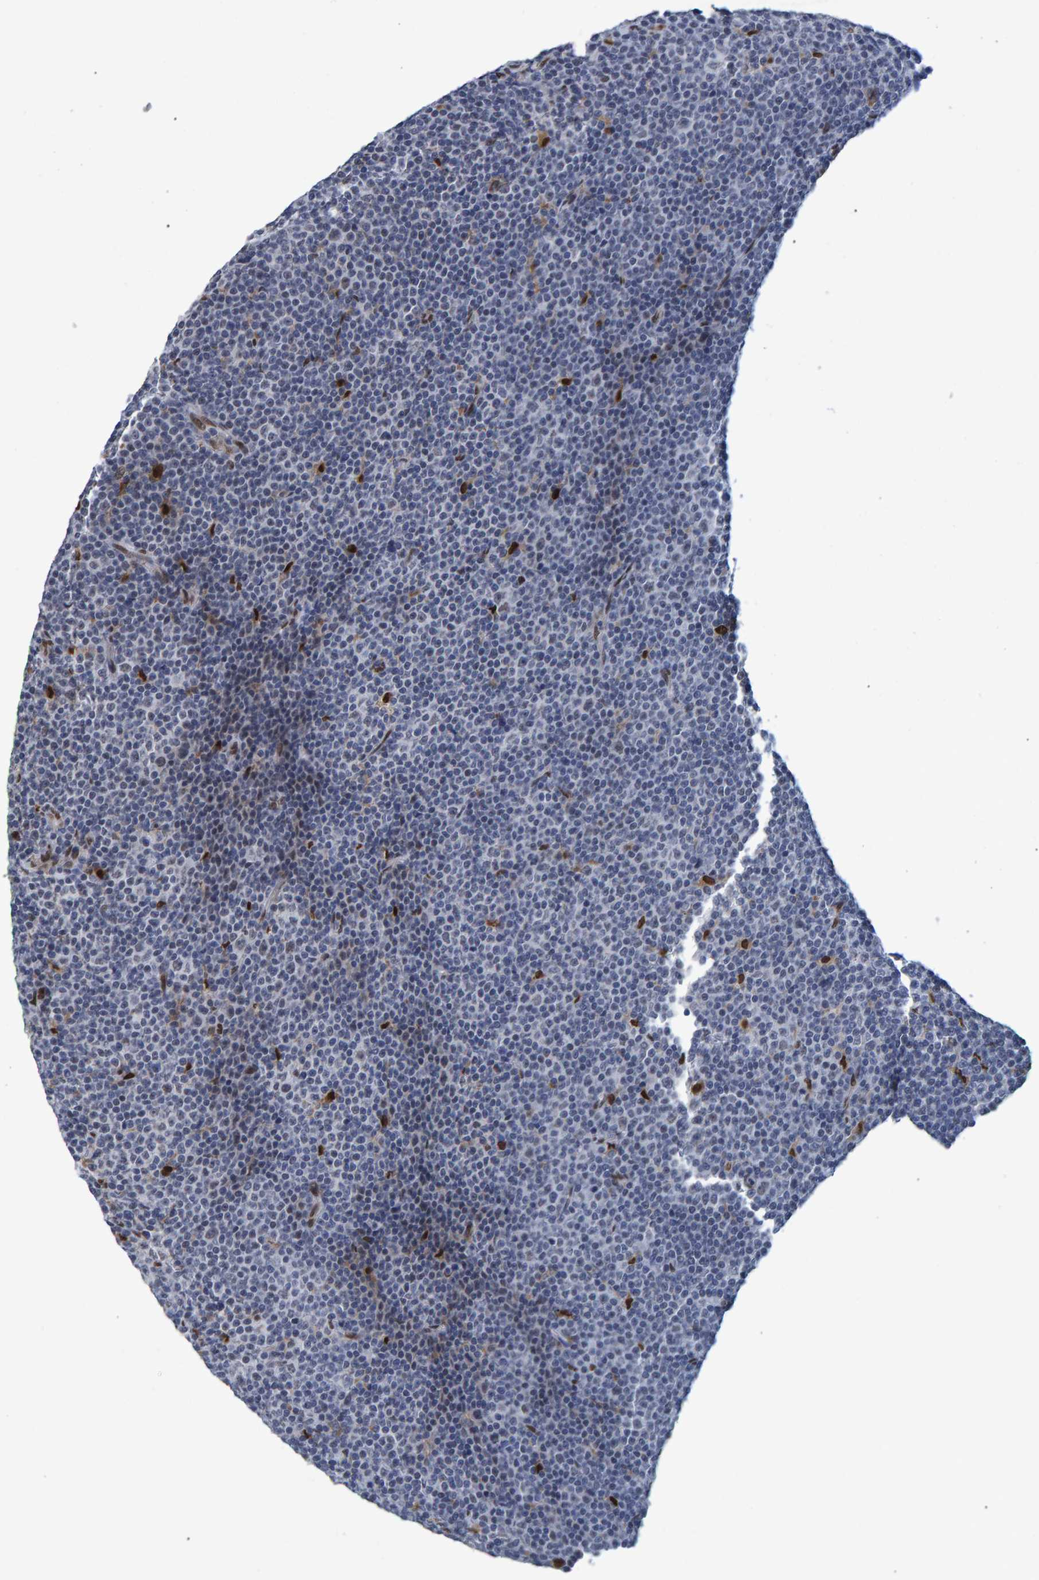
{"staining": {"intensity": "negative", "quantity": "none", "location": "none"}, "tissue": "lymphoma", "cell_type": "Tumor cells", "image_type": "cancer", "snomed": [{"axis": "morphology", "description": "Malignant lymphoma, non-Hodgkin's type, Low grade"}, {"axis": "topography", "description": "Lymph node"}], "caption": "Tumor cells show no significant protein positivity in lymphoma.", "gene": "QKI", "patient": {"sex": "female", "age": 67}}